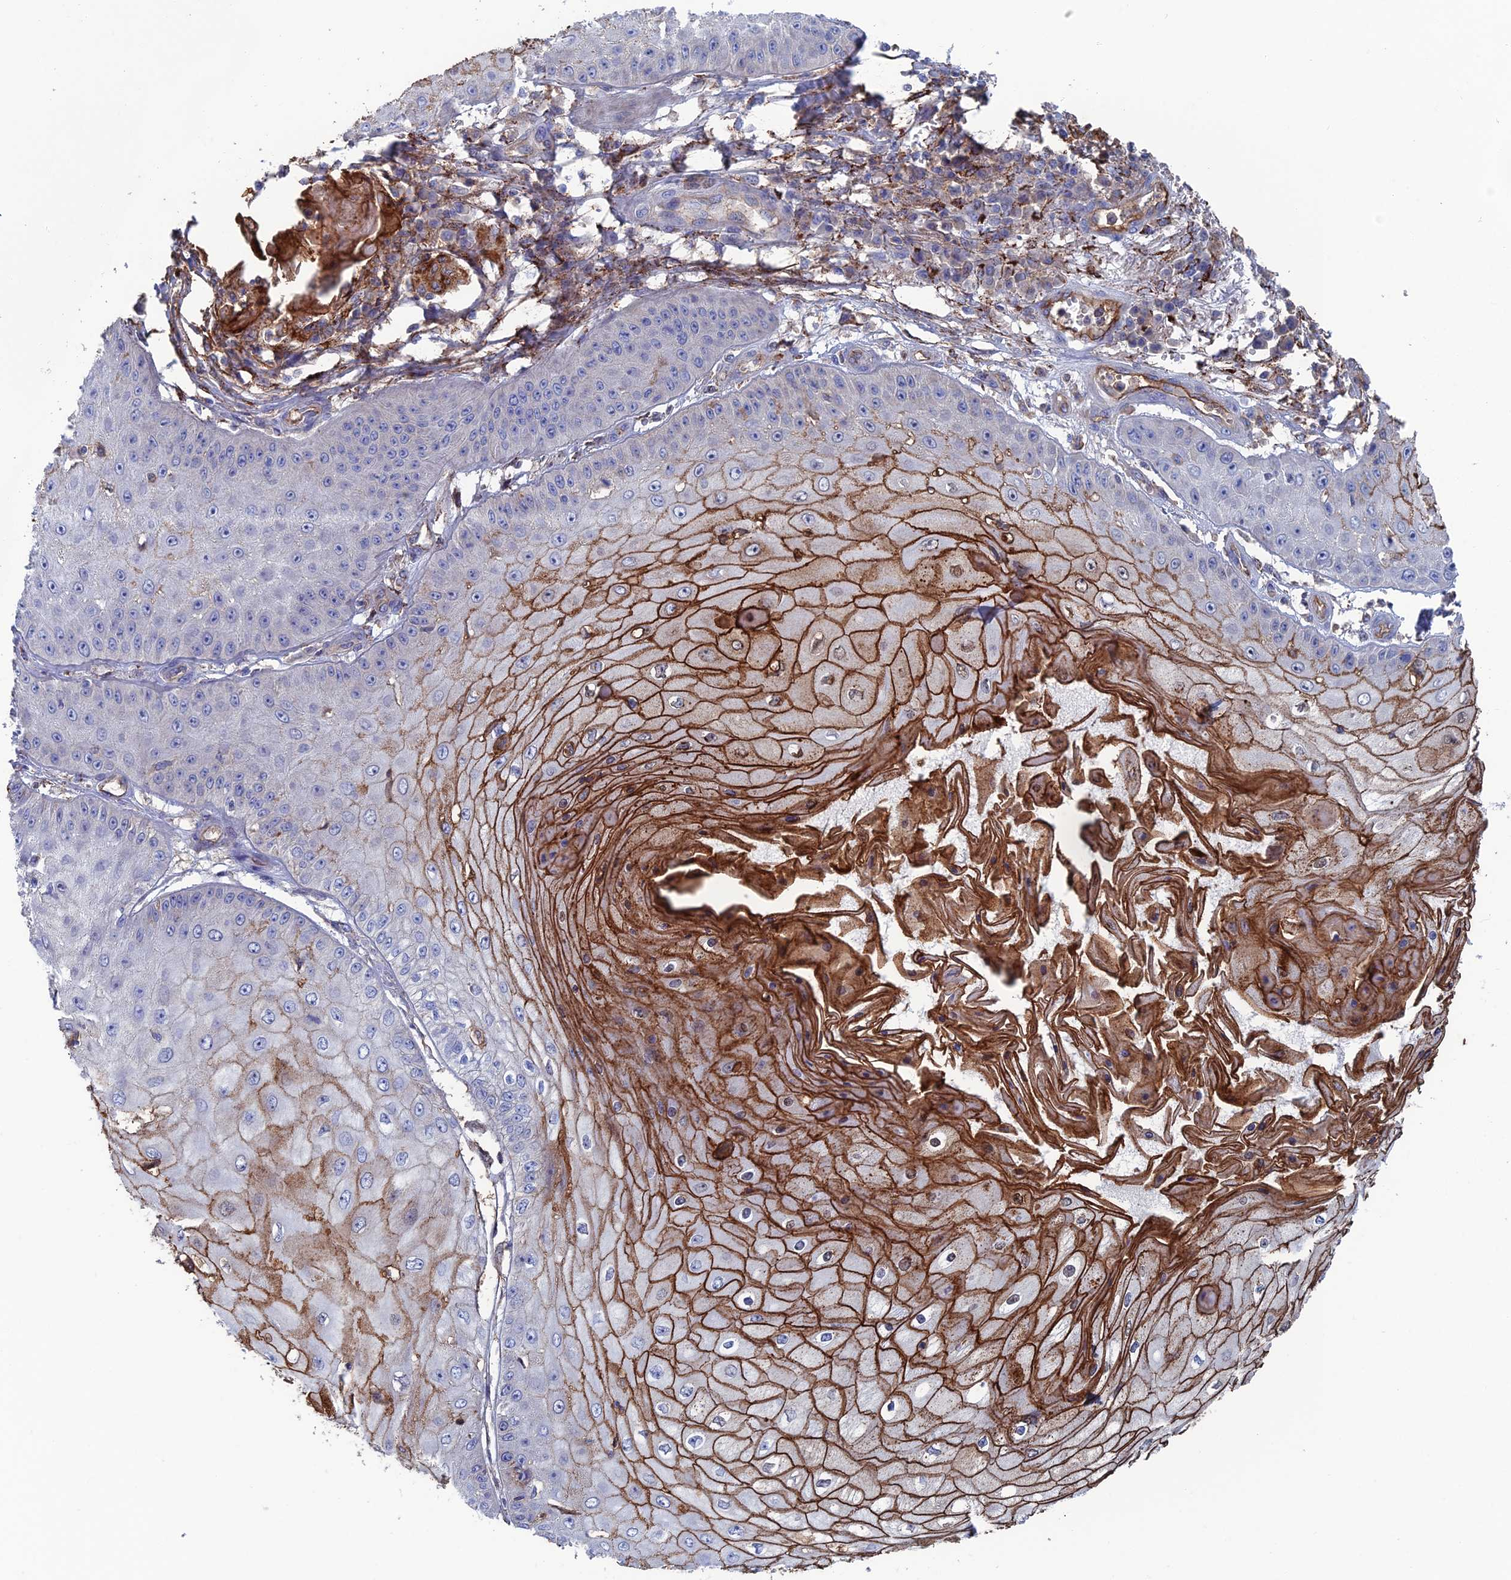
{"staining": {"intensity": "negative", "quantity": "none", "location": "none"}, "tissue": "skin cancer", "cell_type": "Tumor cells", "image_type": "cancer", "snomed": [{"axis": "morphology", "description": "Squamous cell carcinoma, NOS"}, {"axis": "topography", "description": "Skin"}], "caption": "IHC photomicrograph of neoplastic tissue: skin squamous cell carcinoma stained with DAB displays no significant protein positivity in tumor cells. (Stains: DAB immunohistochemistry (IHC) with hematoxylin counter stain, Microscopy: brightfield microscopy at high magnification).", "gene": "SNX11", "patient": {"sex": "male", "age": 70}}